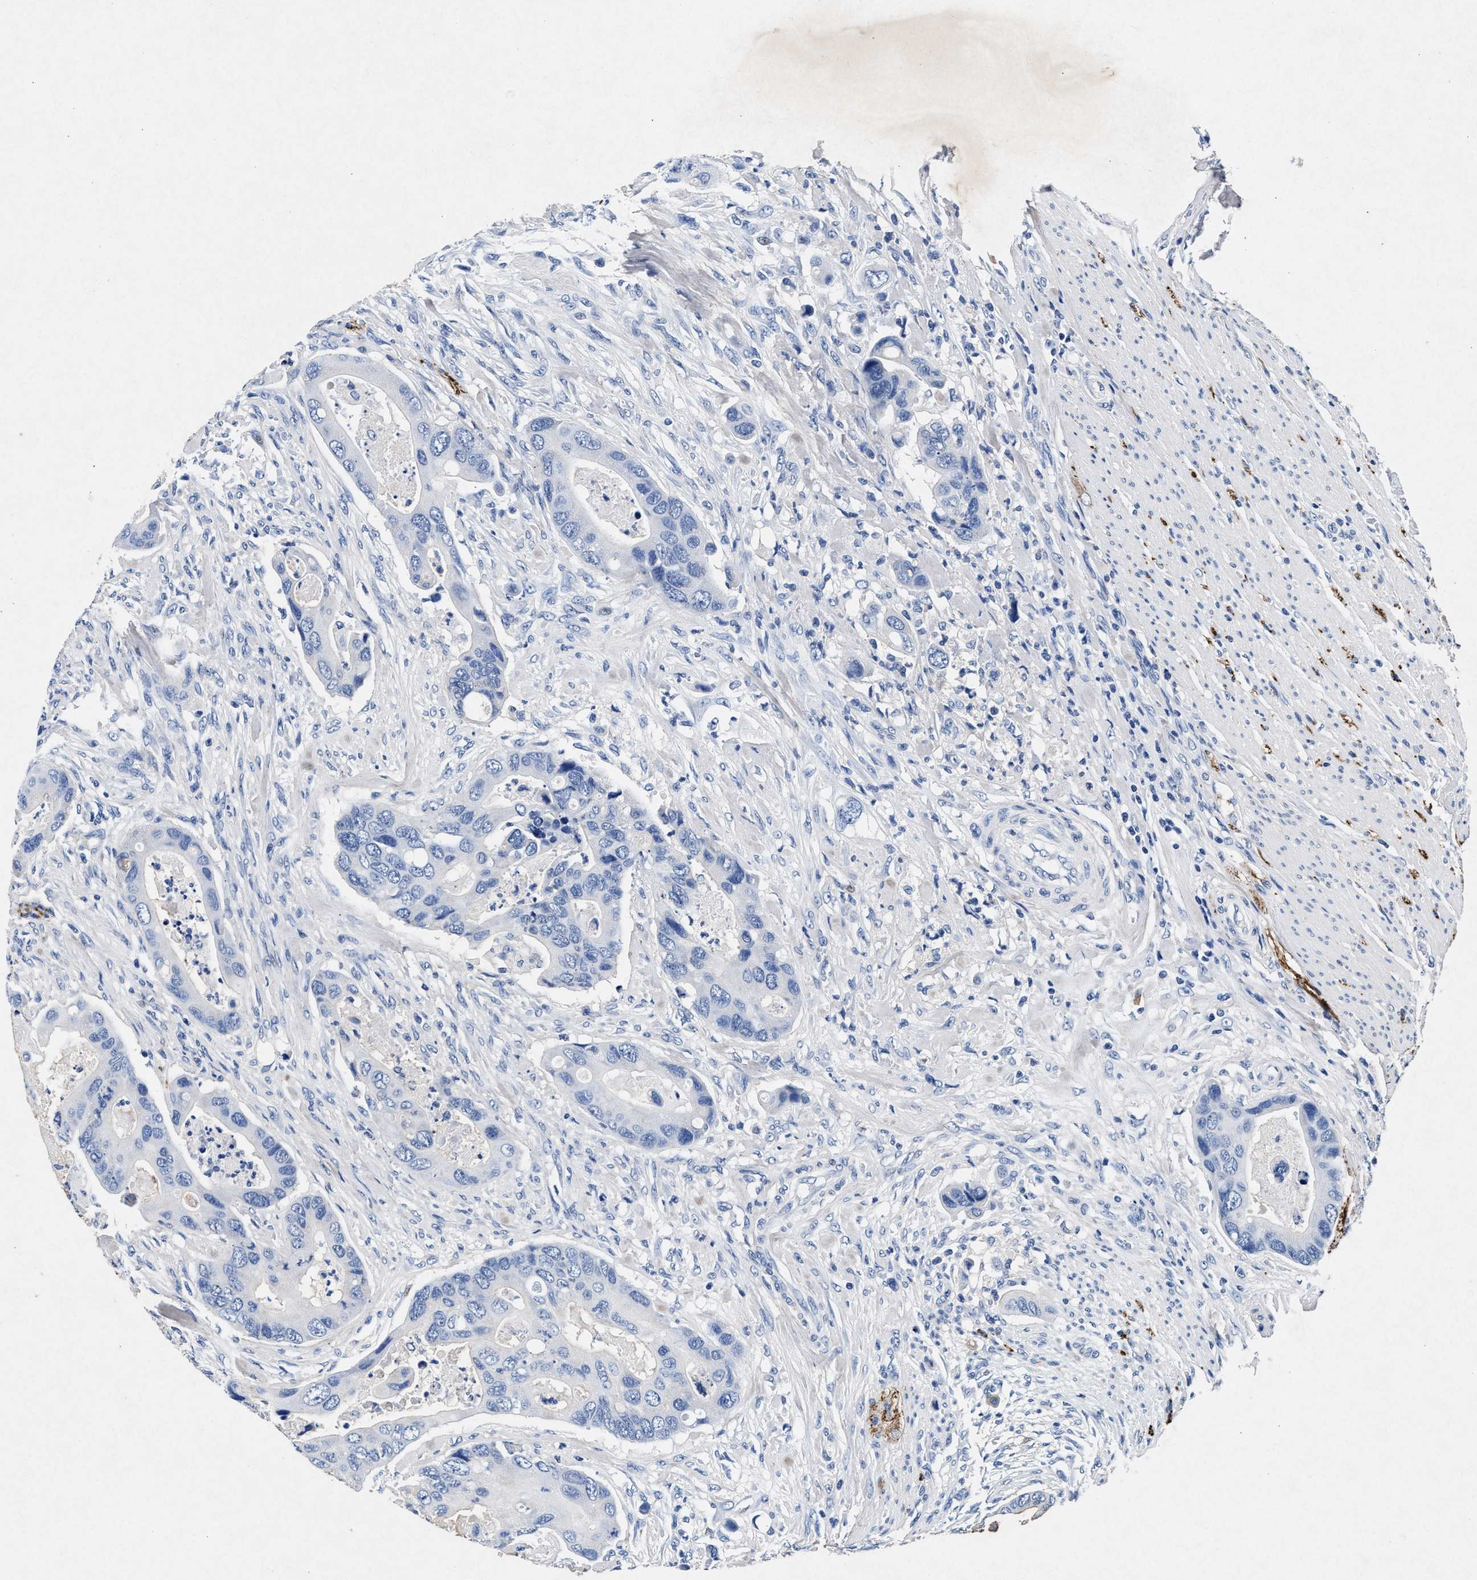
{"staining": {"intensity": "negative", "quantity": "none", "location": "none"}, "tissue": "colorectal cancer", "cell_type": "Tumor cells", "image_type": "cancer", "snomed": [{"axis": "morphology", "description": "Adenocarcinoma, NOS"}, {"axis": "topography", "description": "Rectum"}], "caption": "Immunohistochemistry (IHC) of colorectal cancer (adenocarcinoma) shows no positivity in tumor cells.", "gene": "MAP6", "patient": {"sex": "female", "age": 57}}